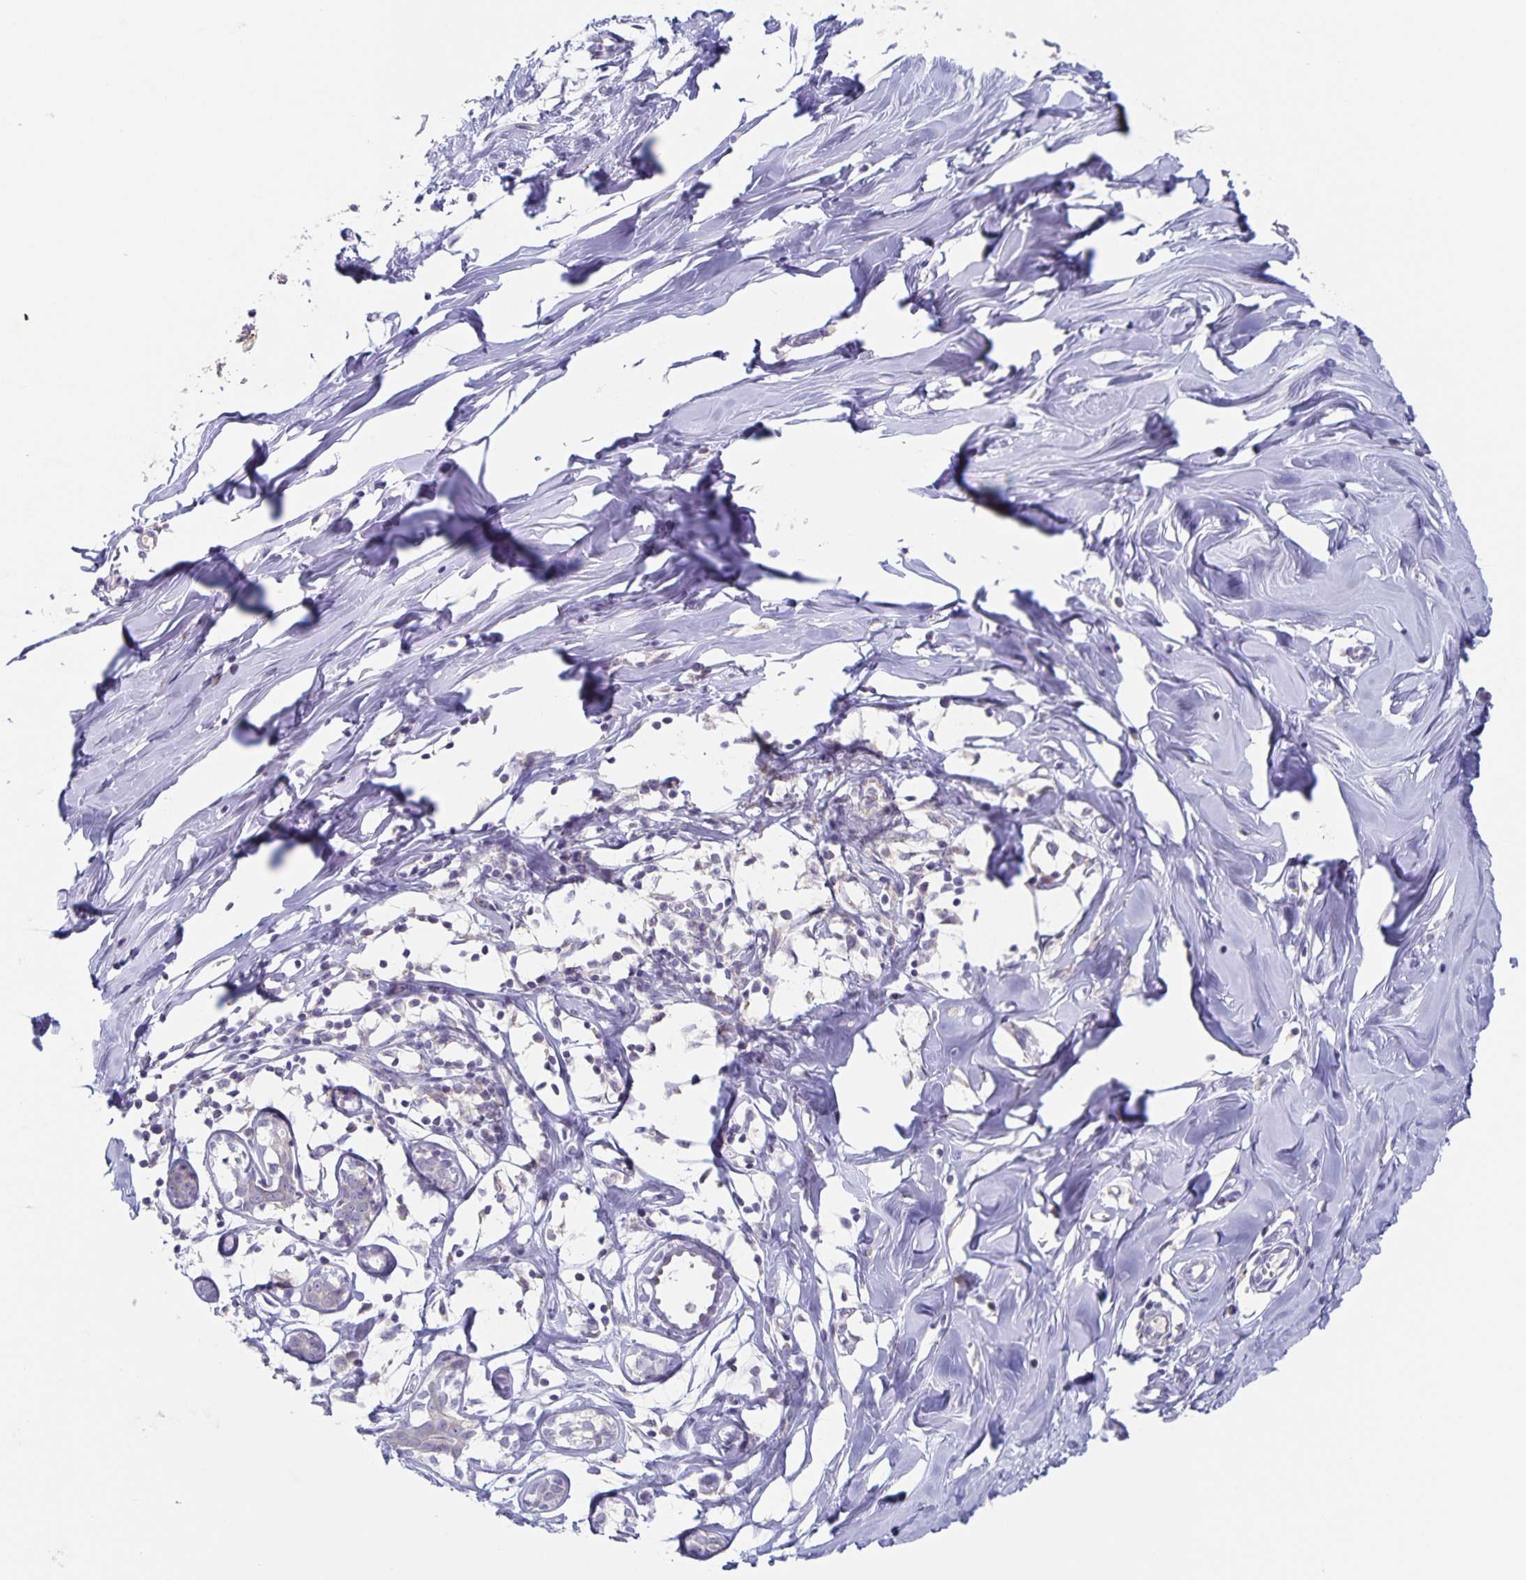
{"staining": {"intensity": "negative", "quantity": "none", "location": "none"}, "tissue": "breast", "cell_type": "Adipocytes", "image_type": "normal", "snomed": [{"axis": "morphology", "description": "Normal tissue, NOS"}, {"axis": "topography", "description": "Breast"}], "caption": "The immunohistochemistry photomicrograph has no significant expression in adipocytes of breast. The staining was performed using DAB (3,3'-diaminobenzidine) to visualize the protein expression in brown, while the nuclei were stained in blue with hematoxylin (Magnification: 20x).", "gene": "RPL36A", "patient": {"sex": "female", "age": 27}}